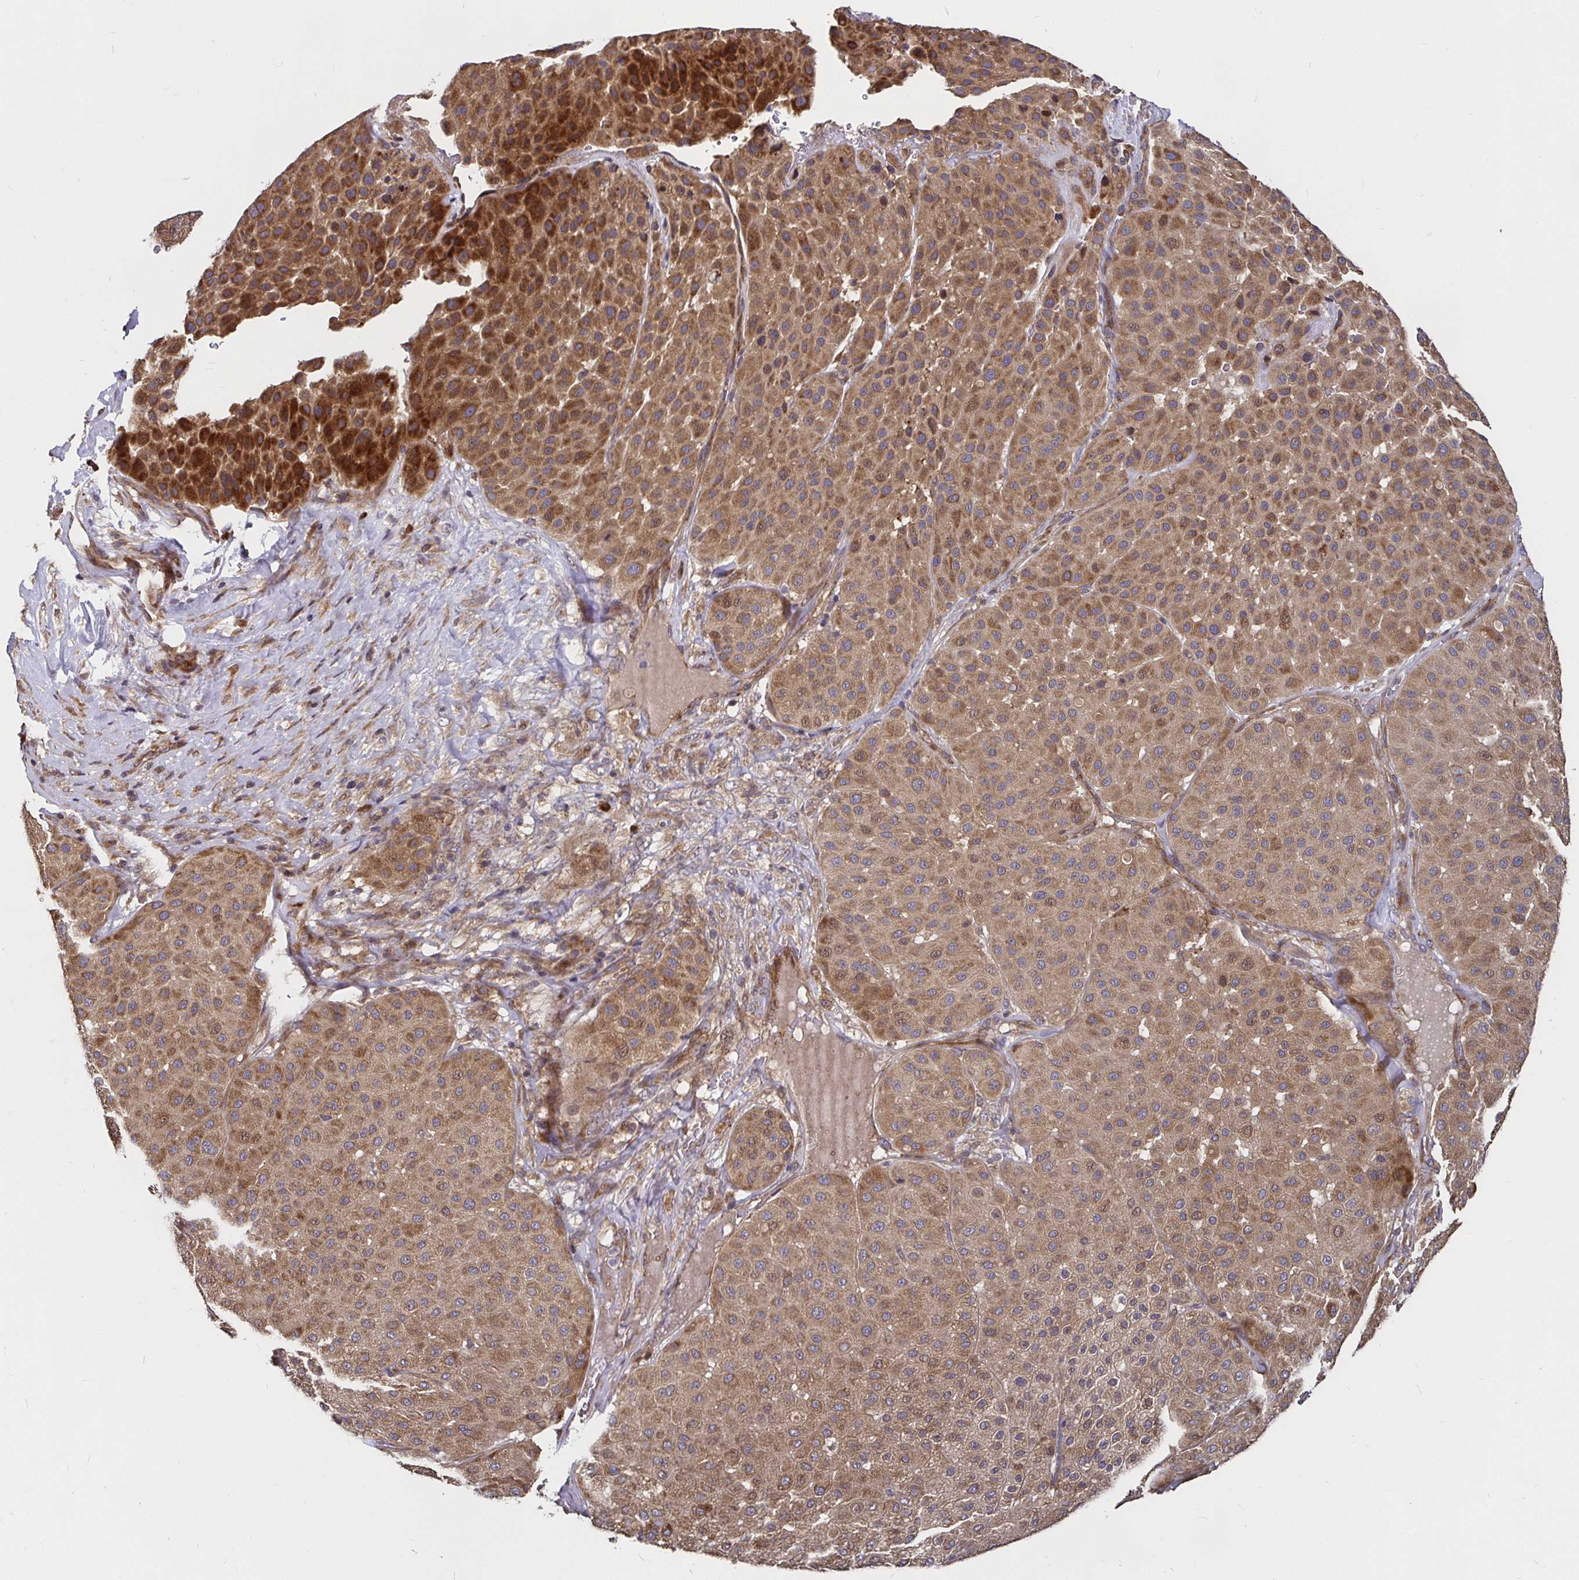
{"staining": {"intensity": "moderate", "quantity": ">75%", "location": "cytoplasmic/membranous"}, "tissue": "melanoma", "cell_type": "Tumor cells", "image_type": "cancer", "snomed": [{"axis": "morphology", "description": "Malignant melanoma, Metastatic site"}, {"axis": "topography", "description": "Smooth muscle"}], "caption": "Immunohistochemical staining of malignant melanoma (metastatic site) demonstrates medium levels of moderate cytoplasmic/membranous positivity in about >75% of tumor cells. Nuclei are stained in blue.", "gene": "MLST8", "patient": {"sex": "male", "age": 41}}